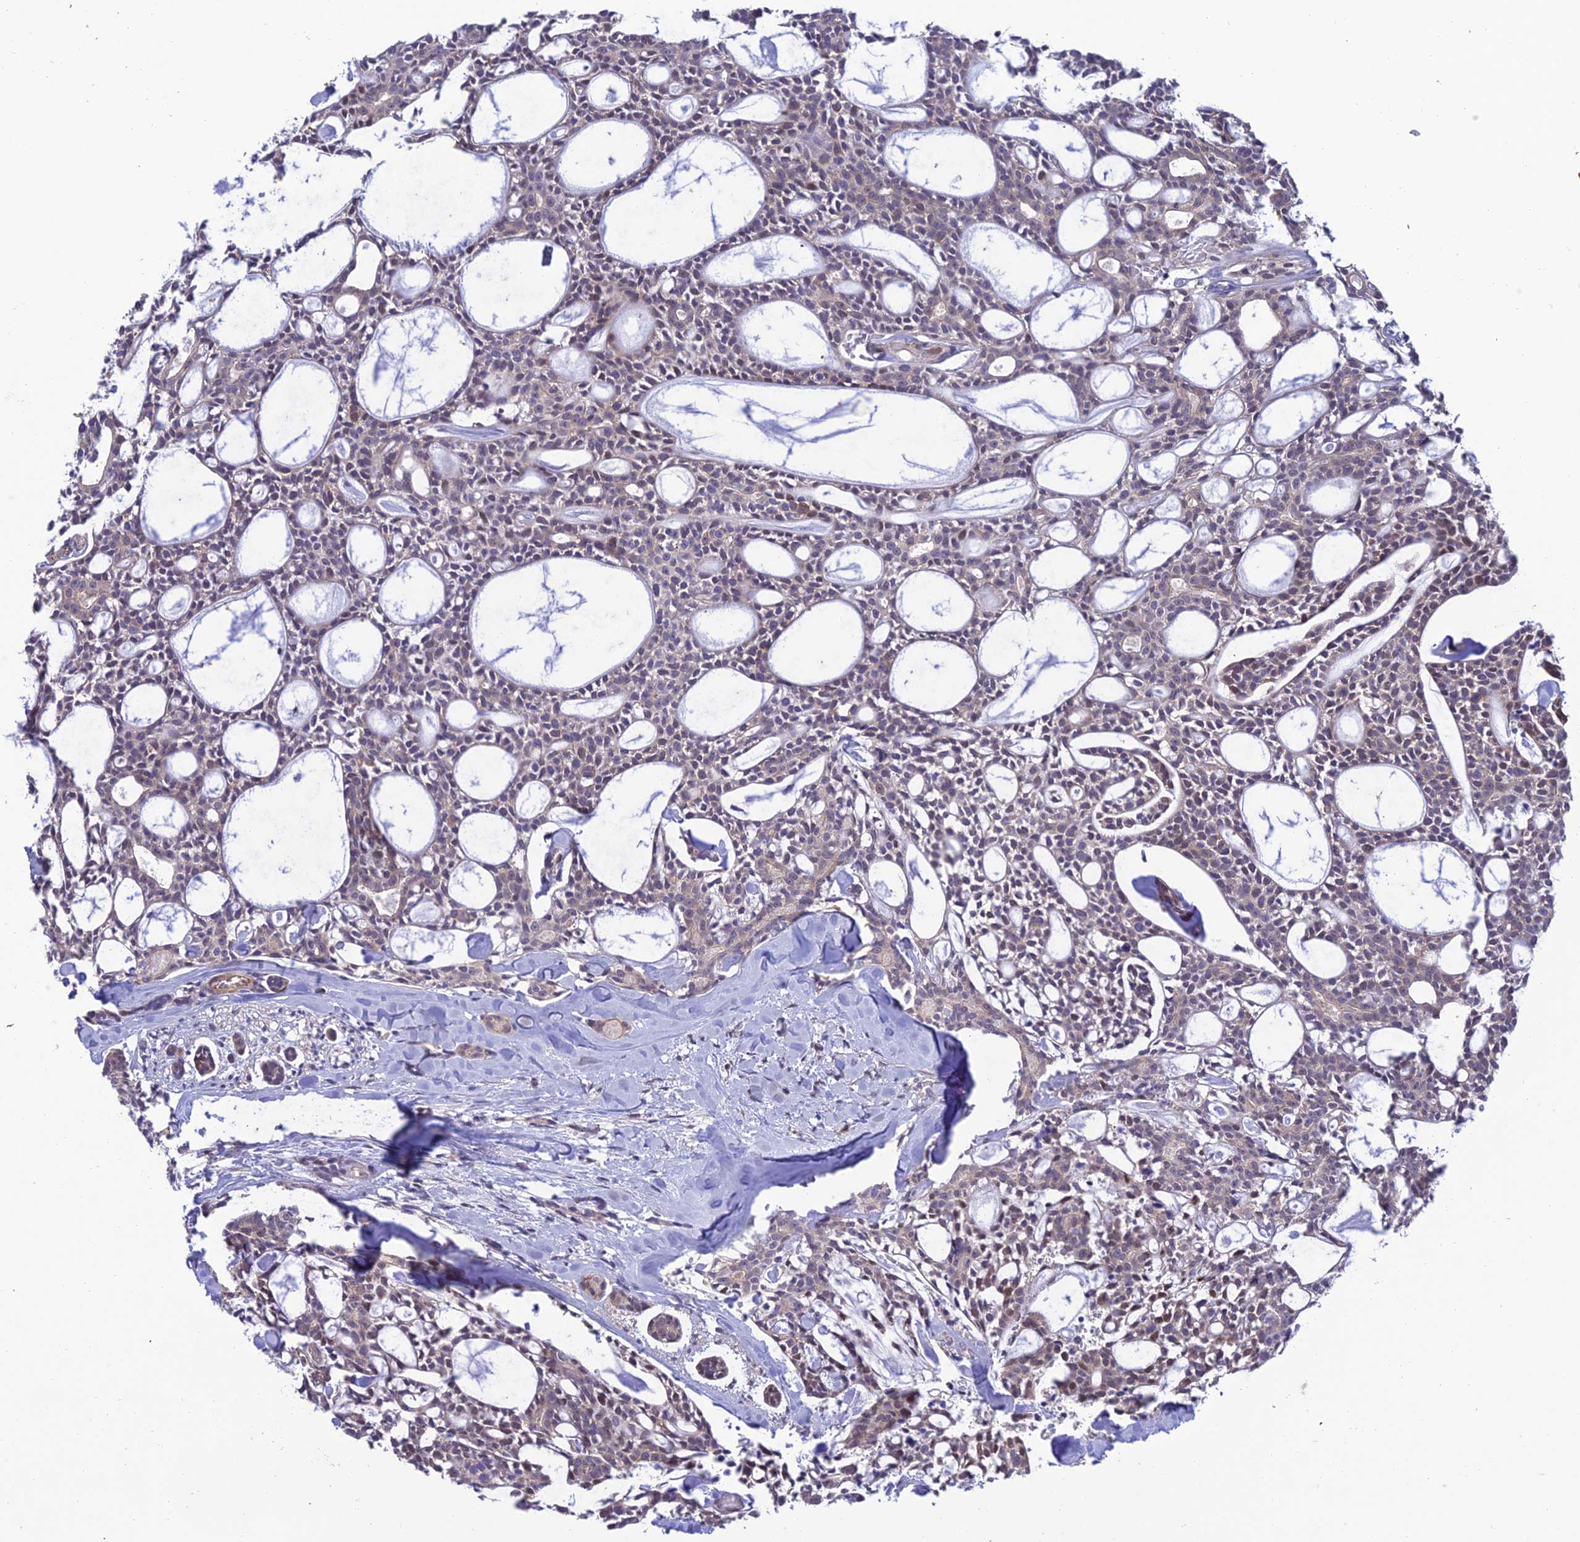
{"staining": {"intensity": "weak", "quantity": "<25%", "location": "cytoplasmic/membranous"}, "tissue": "head and neck cancer", "cell_type": "Tumor cells", "image_type": "cancer", "snomed": [{"axis": "morphology", "description": "Adenocarcinoma, NOS"}, {"axis": "topography", "description": "Salivary gland"}, {"axis": "topography", "description": "Head-Neck"}], "caption": "Tumor cells show no significant expression in head and neck cancer. (DAB (3,3'-diaminobenzidine) immunohistochemistry, high magnification).", "gene": "FAM76A", "patient": {"sex": "male", "age": 55}}